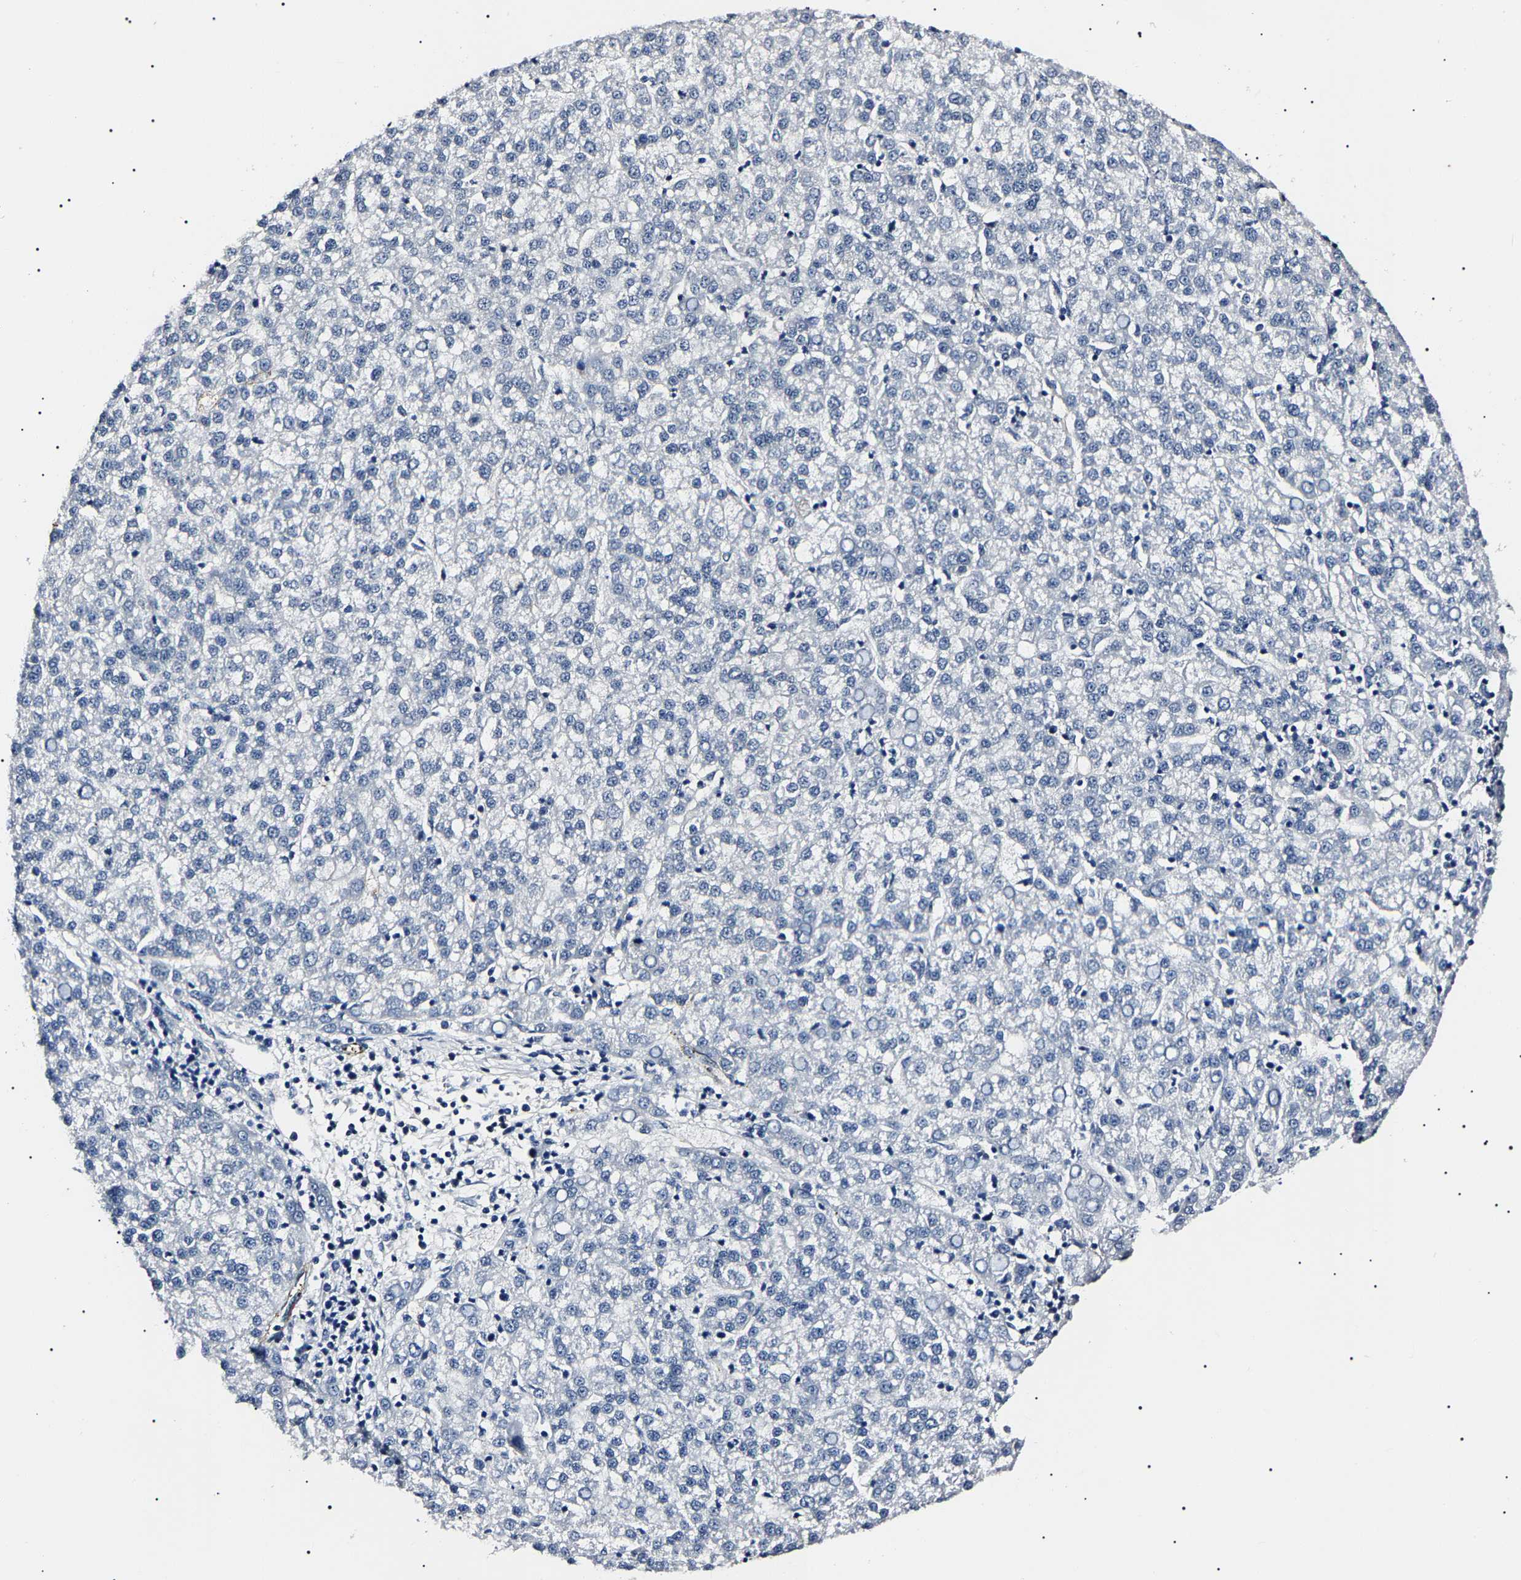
{"staining": {"intensity": "negative", "quantity": "none", "location": "none"}, "tissue": "liver cancer", "cell_type": "Tumor cells", "image_type": "cancer", "snomed": [{"axis": "morphology", "description": "Carcinoma, Hepatocellular, NOS"}, {"axis": "topography", "description": "Liver"}], "caption": "Immunohistochemistry (IHC) photomicrograph of neoplastic tissue: liver cancer (hepatocellular carcinoma) stained with DAB (3,3'-diaminobenzidine) exhibits no significant protein expression in tumor cells.", "gene": "KLHL42", "patient": {"sex": "female", "age": 58}}